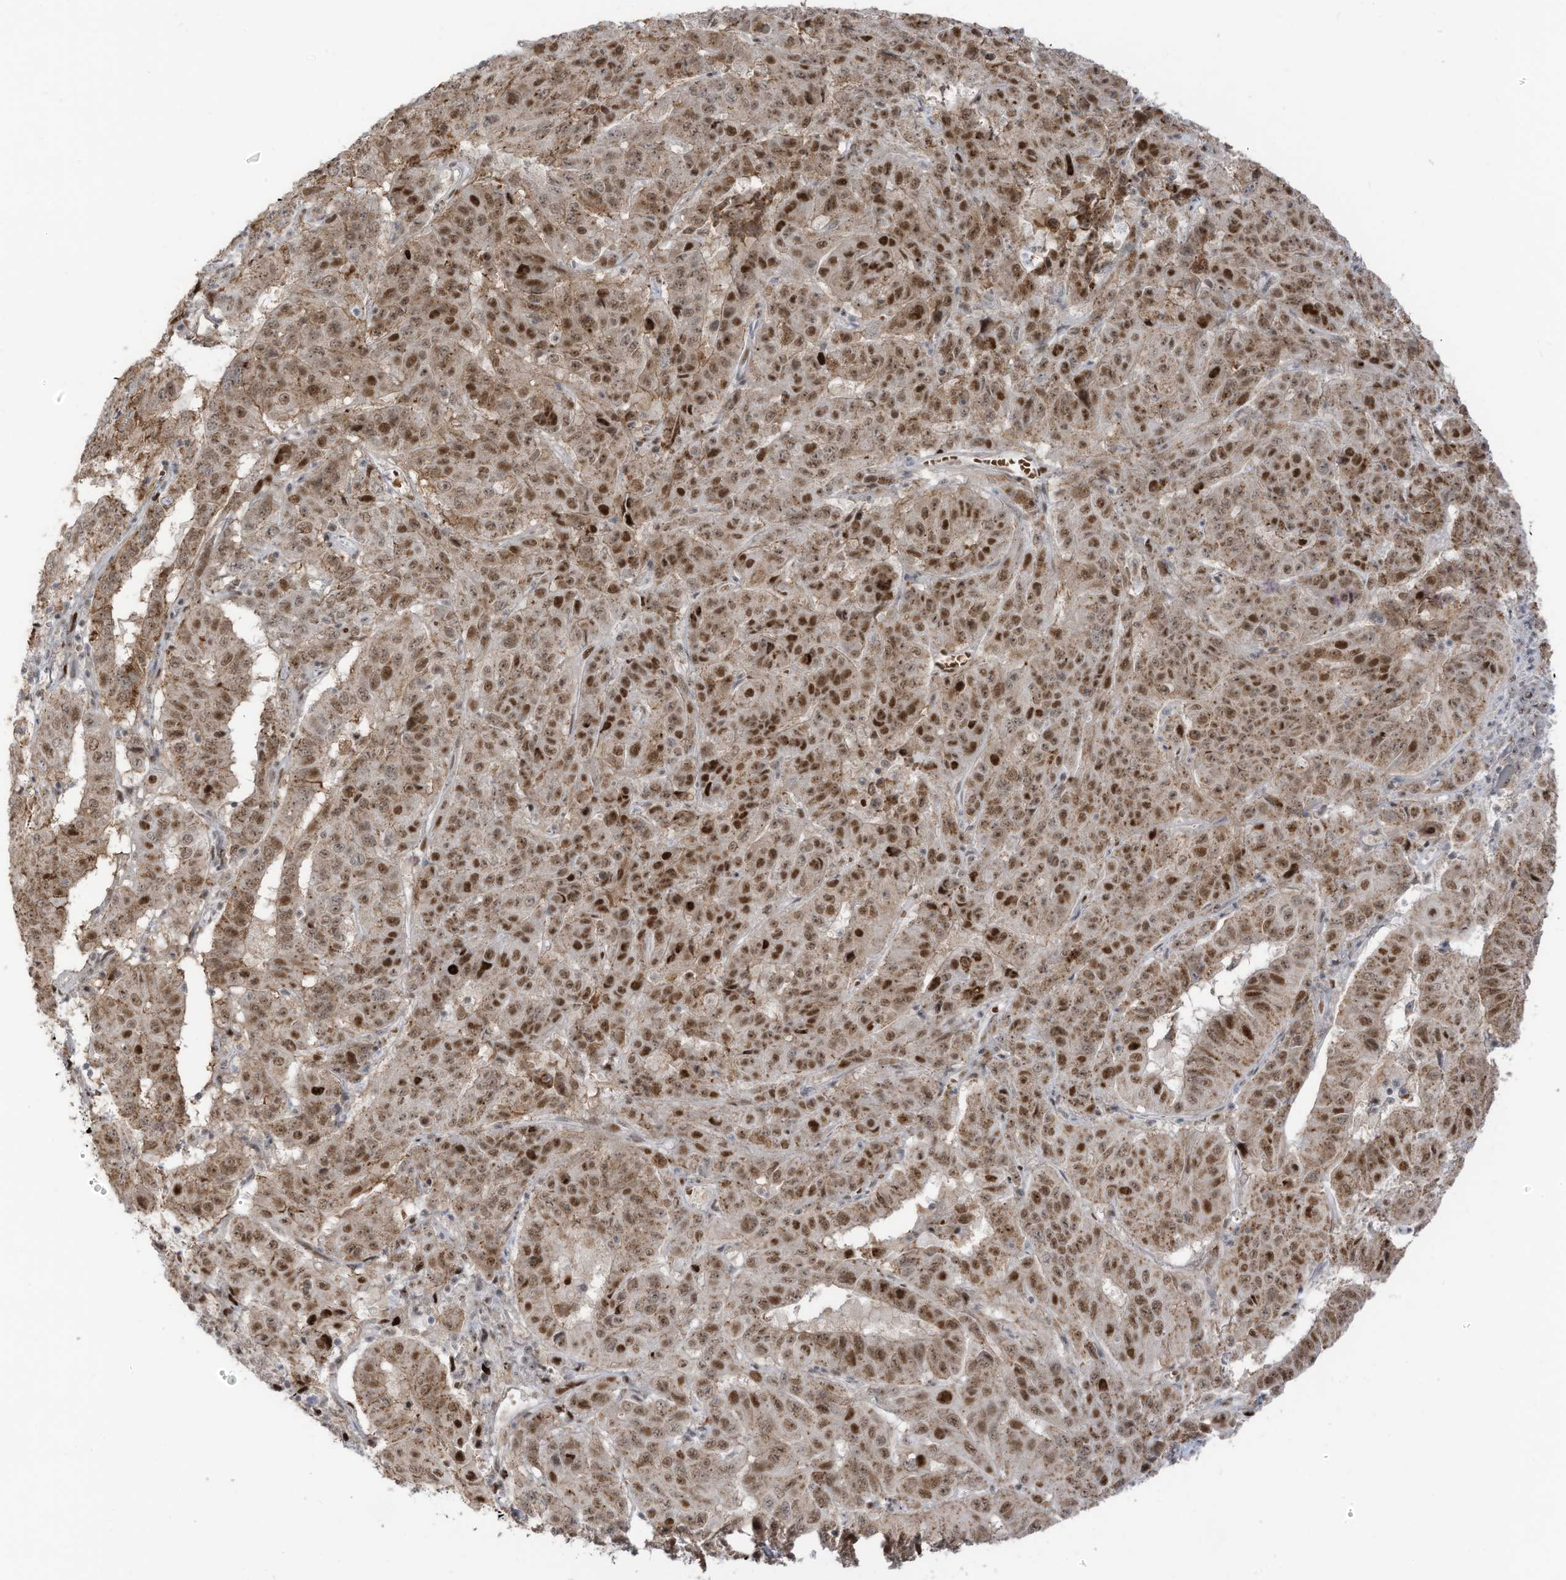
{"staining": {"intensity": "strong", "quantity": "25%-75%", "location": "nuclear"}, "tissue": "pancreatic cancer", "cell_type": "Tumor cells", "image_type": "cancer", "snomed": [{"axis": "morphology", "description": "Adenocarcinoma, NOS"}, {"axis": "topography", "description": "Pancreas"}], "caption": "A high-resolution image shows immunohistochemistry (IHC) staining of adenocarcinoma (pancreatic), which displays strong nuclear staining in approximately 25%-75% of tumor cells. Using DAB (brown) and hematoxylin (blue) stains, captured at high magnification using brightfield microscopy.", "gene": "ZCWPW2", "patient": {"sex": "male", "age": 63}}